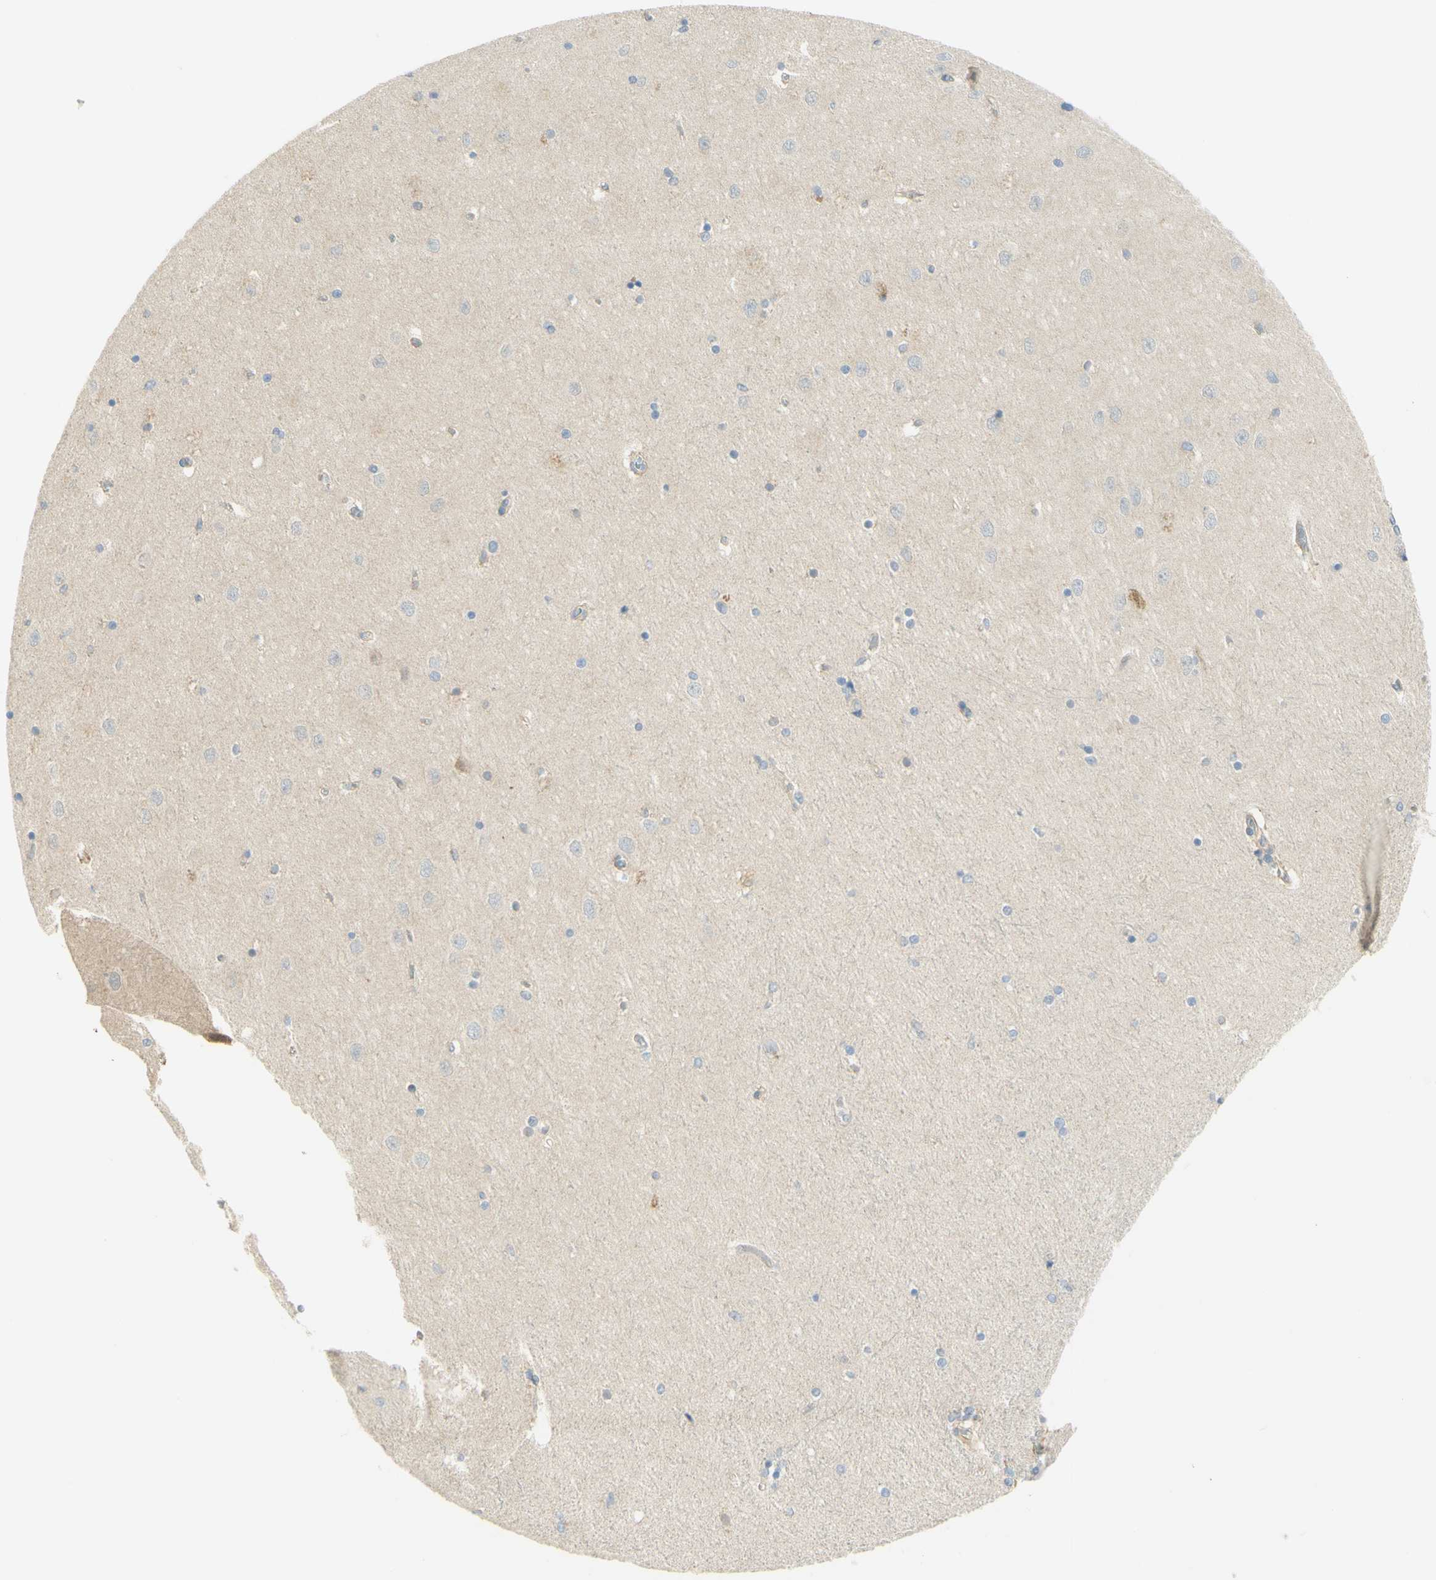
{"staining": {"intensity": "negative", "quantity": "none", "location": "none"}, "tissue": "hippocampus", "cell_type": "Glial cells", "image_type": "normal", "snomed": [{"axis": "morphology", "description": "Normal tissue, NOS"}, {"axis": "topography", "description": "Hippocampus"}], "caption": "There is no significant positivity in glial cells of hippocampus. Brightfield microscopy of immunohistochemistry (IHC) stained with DAB (3,3'-diaminobenzidine) (brown) and hematoxylin (blue), captured at high magnification.", "gene": "GCNT3", "patient": {"sex": "female", "age": 54}}